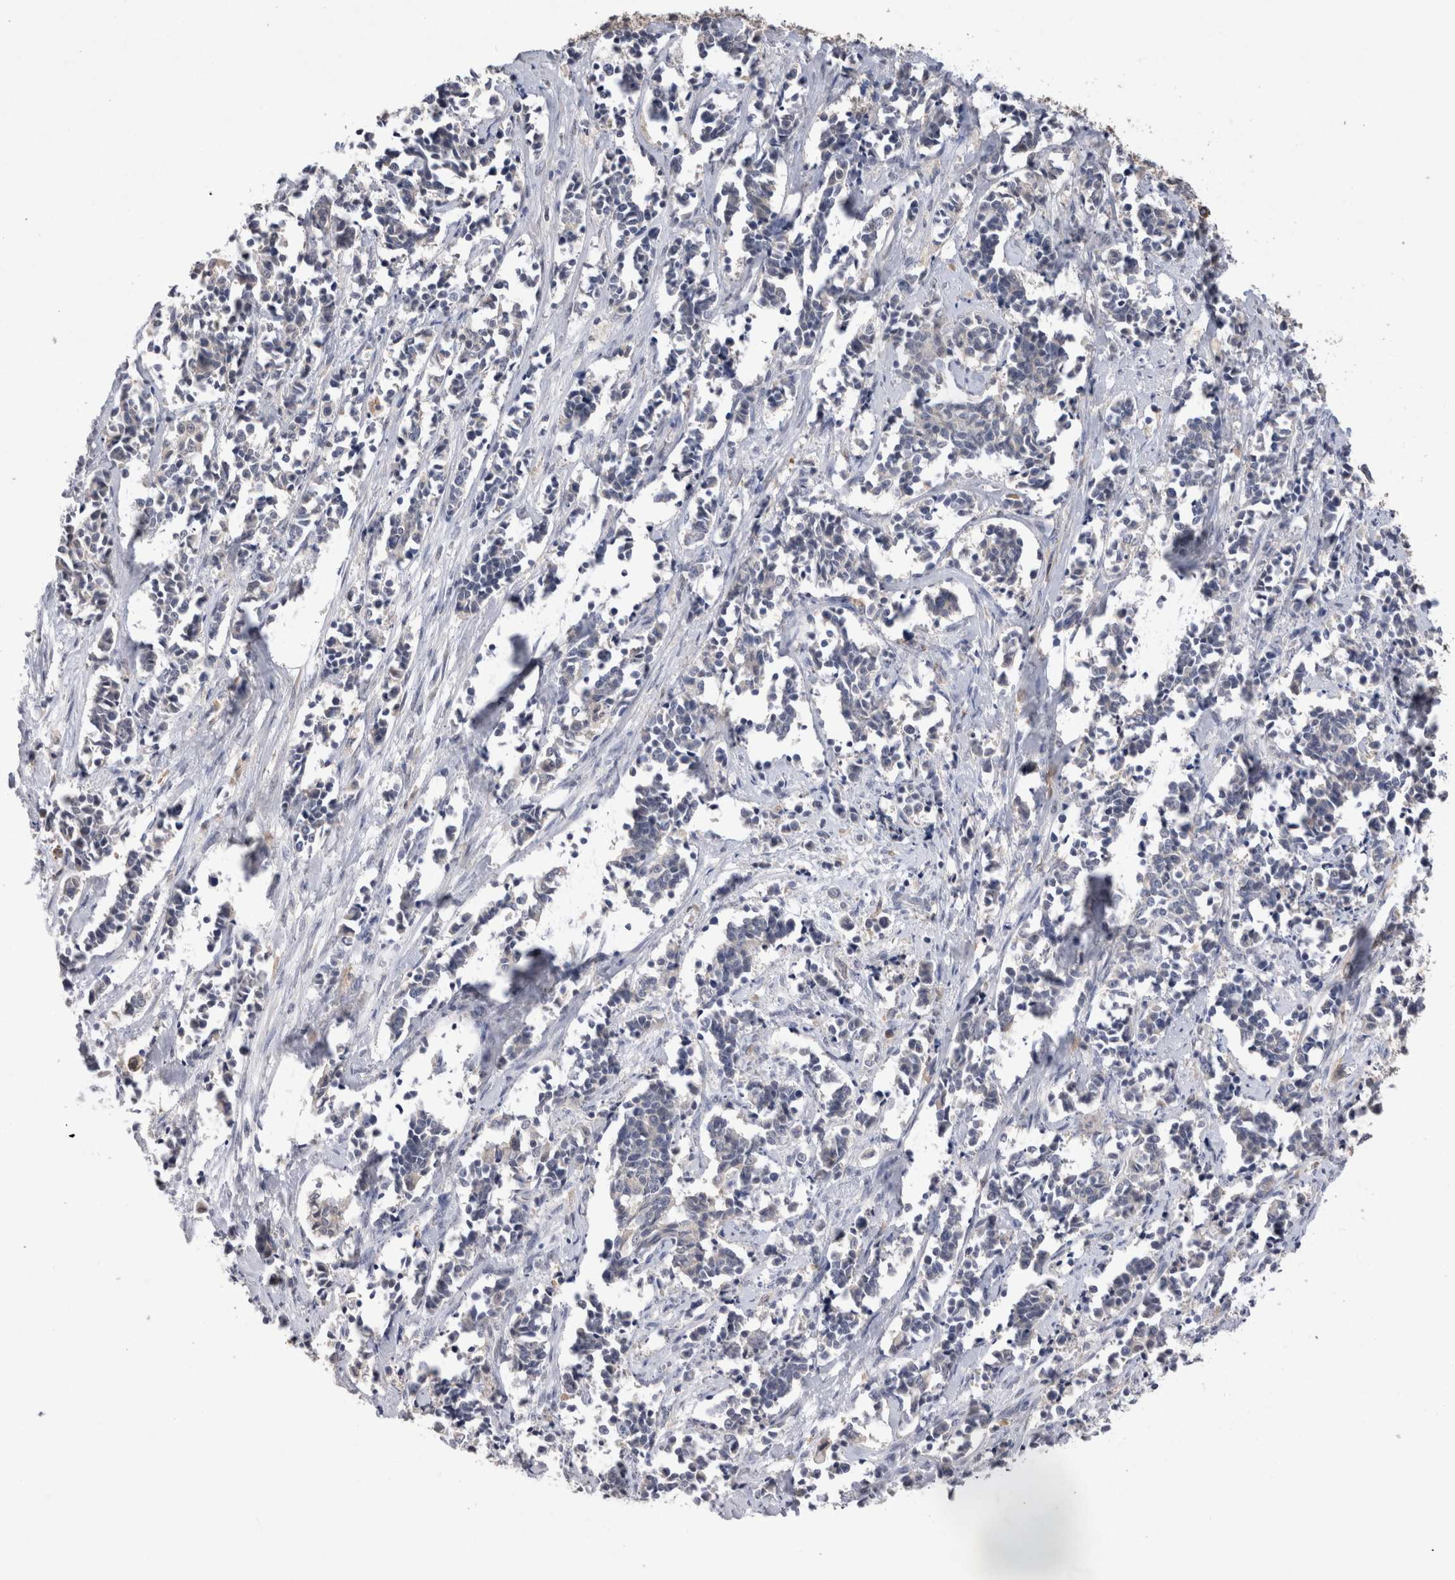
{"staining": {"intensity": "negative", "quantity": "none", "location": "none"}, "tissue": "cervical cancer", "cell_type": "Tumor cells", "image_type": "cancer", "snomed": [{"axis": "morphology", "description": "Squamous cell carcinoma, NOS"}, {"axis": "topography", "description": "Cervix"}], "caption": "Human squamous cell carcinoma (cervical) stained for a protein using immunohistochemistry (IHC) displays no expression in tumor cells.", "gene": "VSIG4", "patient": {"sex": "female", "age": 35}}